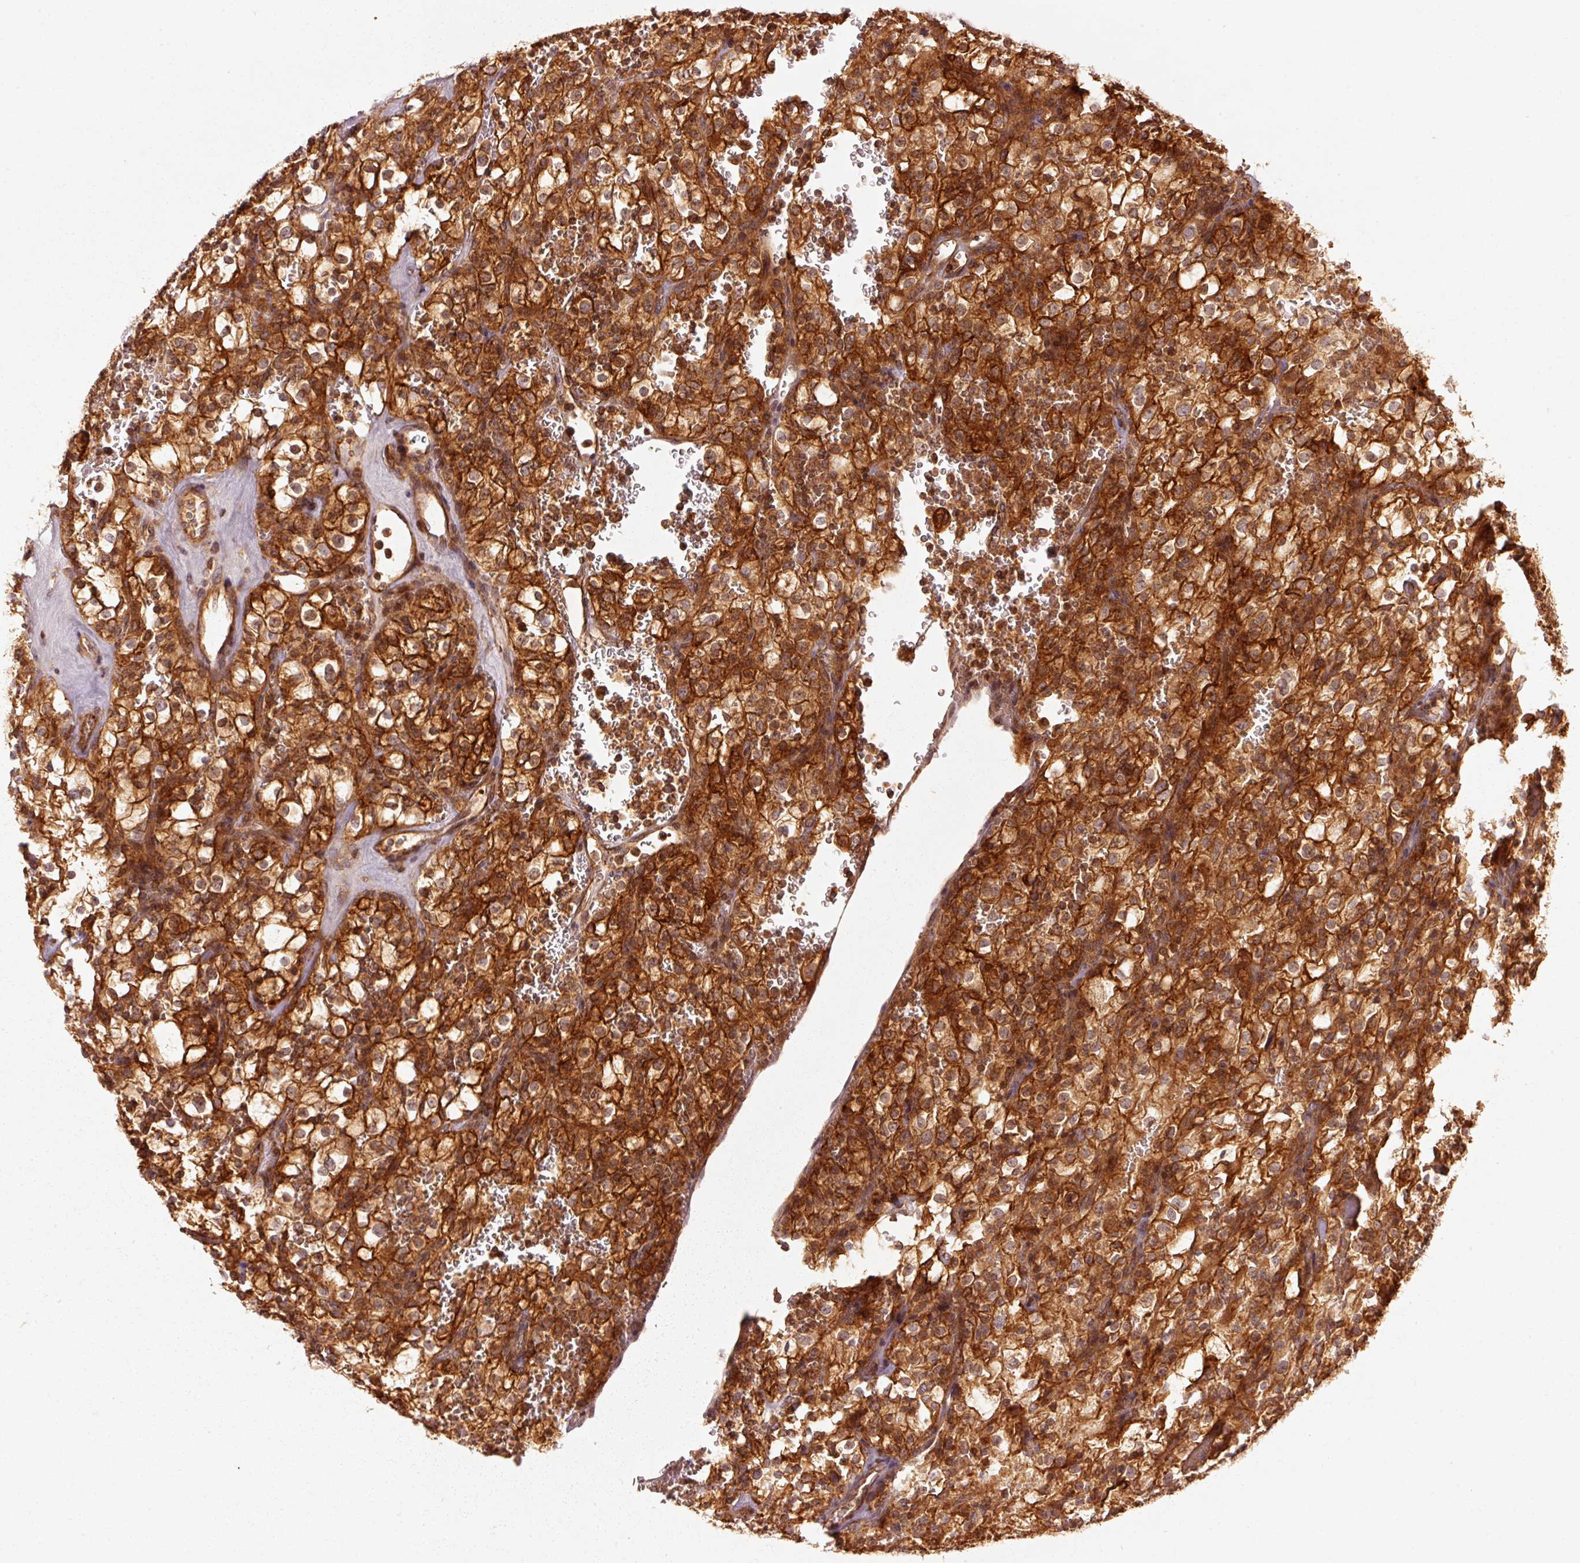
{"staining": {"intensity": "strong", "quantity": "25%-75%", "location": "cytoplasmic/membranous"}, "tissue": "renal cancer", "cell_type": "Tumor cells", "image_type": "cancer", "snomed": [{"axis": "morphology", "description": "Adenocarcinoma, NOS"}, {"axis": "topography", "description": "Kidney"}], "caption": "A histopathology image of adenocarcinoma (renal) stained for a protein displays strong cytoplasmic/membranous brown staining in tumor cells.", "gene": "CTNNA1", "patient": {"sex": "female", "age": 74}}